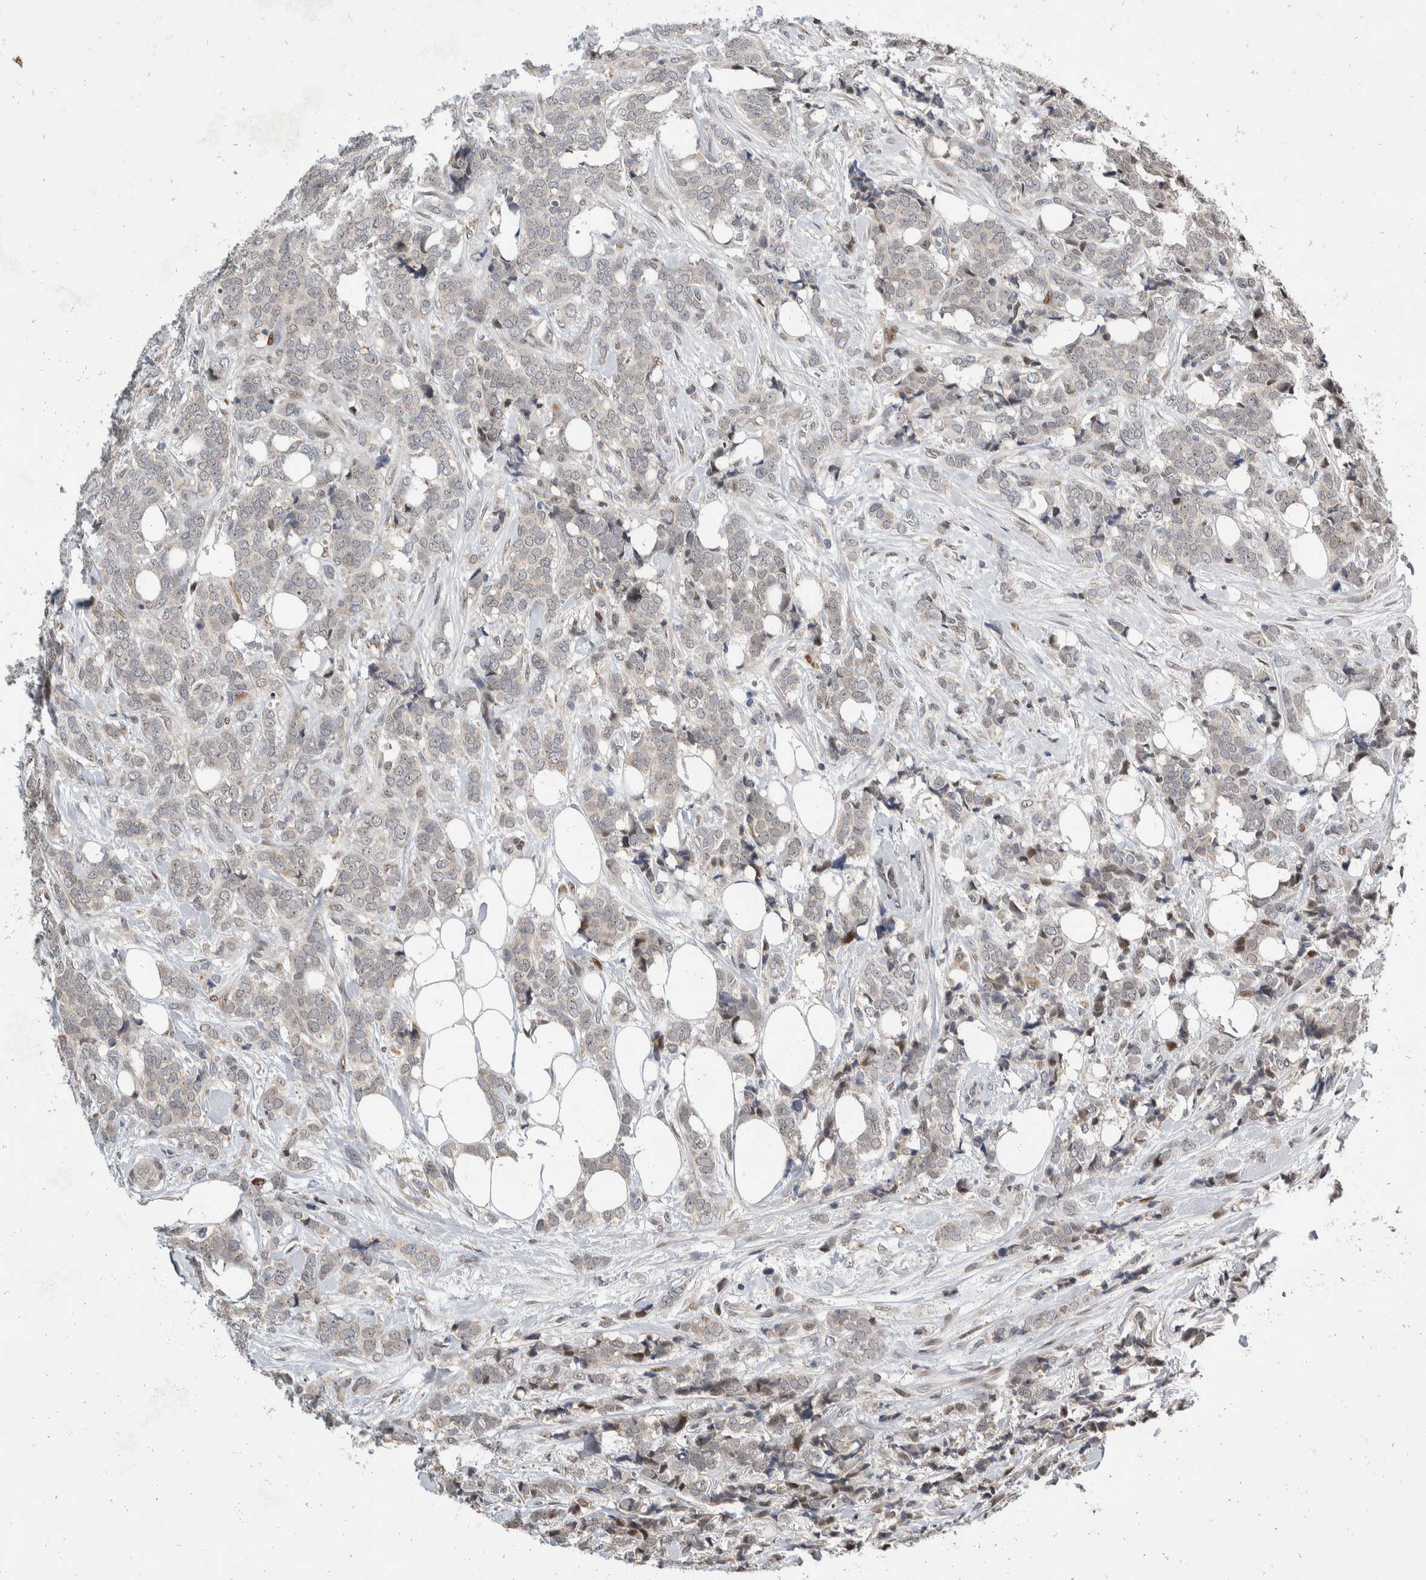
{"staining": {"intensity": "negative", "quantity": "none", "location": "none"}, "tissue": "breast cancer", "cell_type": "Tumor cells", "image_type": "cancer", "snomed": [{"axis": "morphology", "description": "Lobular carcinoma"}, {"axis": "topography", "description": "Skin"}, {"axis": "topography", "description": "Breast"}], "caption": "DAB (3,3'-diaminobenzidine) immunohistochemical staining of human breast cancer (lobular carcinoma) displays no significant staining in tumor cells.", "gene": "ZNF703", "patient": {"sex": "female", "age": 46}}